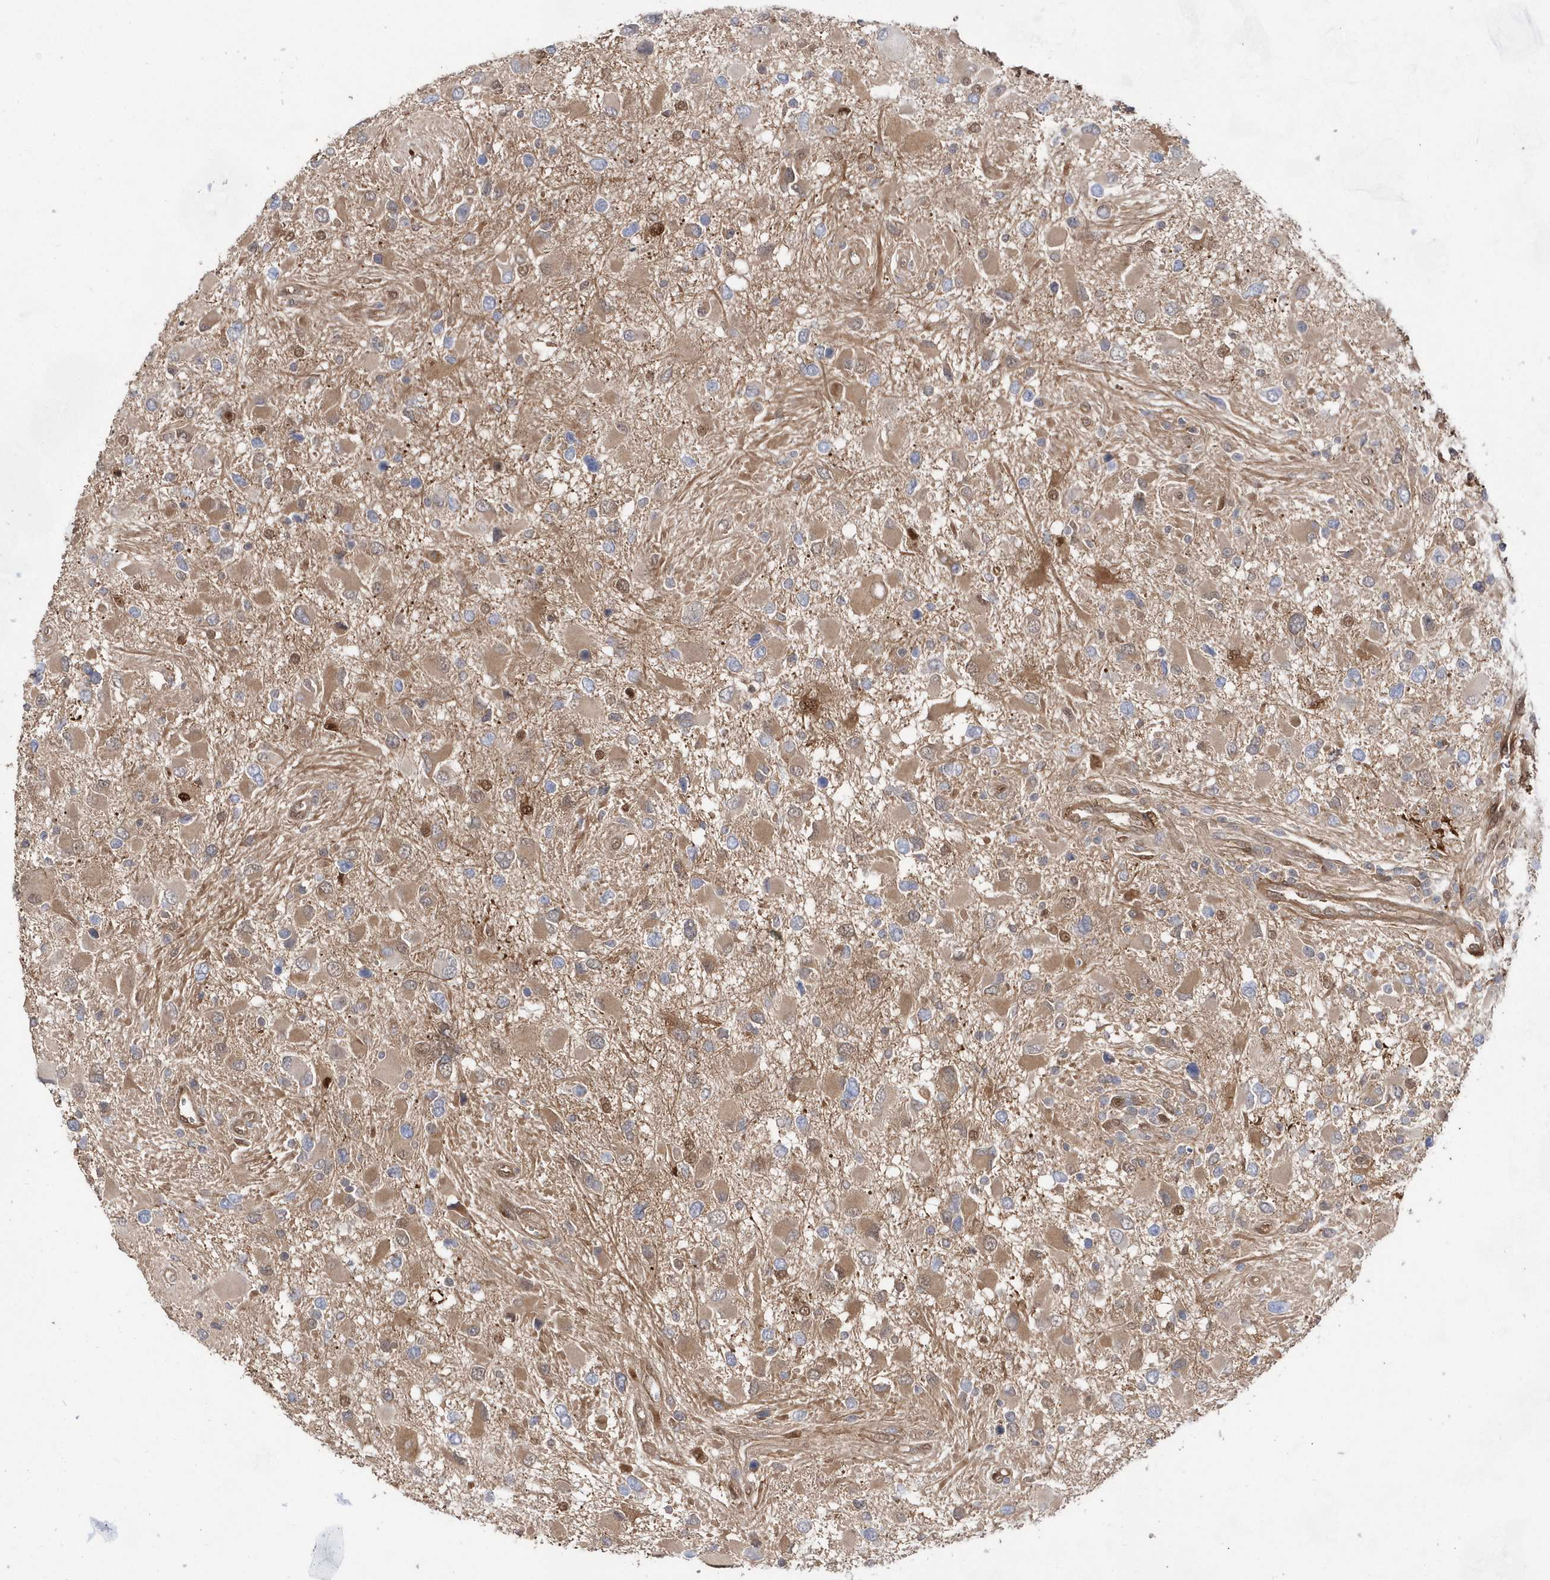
{"staining": {"intensity": "weak", "quantity": "<25%", "location": "cytoplasmic/membranous"}, "tissue": "glioma", "cell_type": "Tumor cells", "image_type": "cancer", "snomed": [{"axis": "morphology", "description": "Glioma, malignant, High grade"}, {"axis": "topography", "description": "Brain"}], "caption": "This is an IHC image of human glioma. There is no expression in tumor cells.", "gene": "BDH2", "patient": {"sex": "male", "age": 53}}